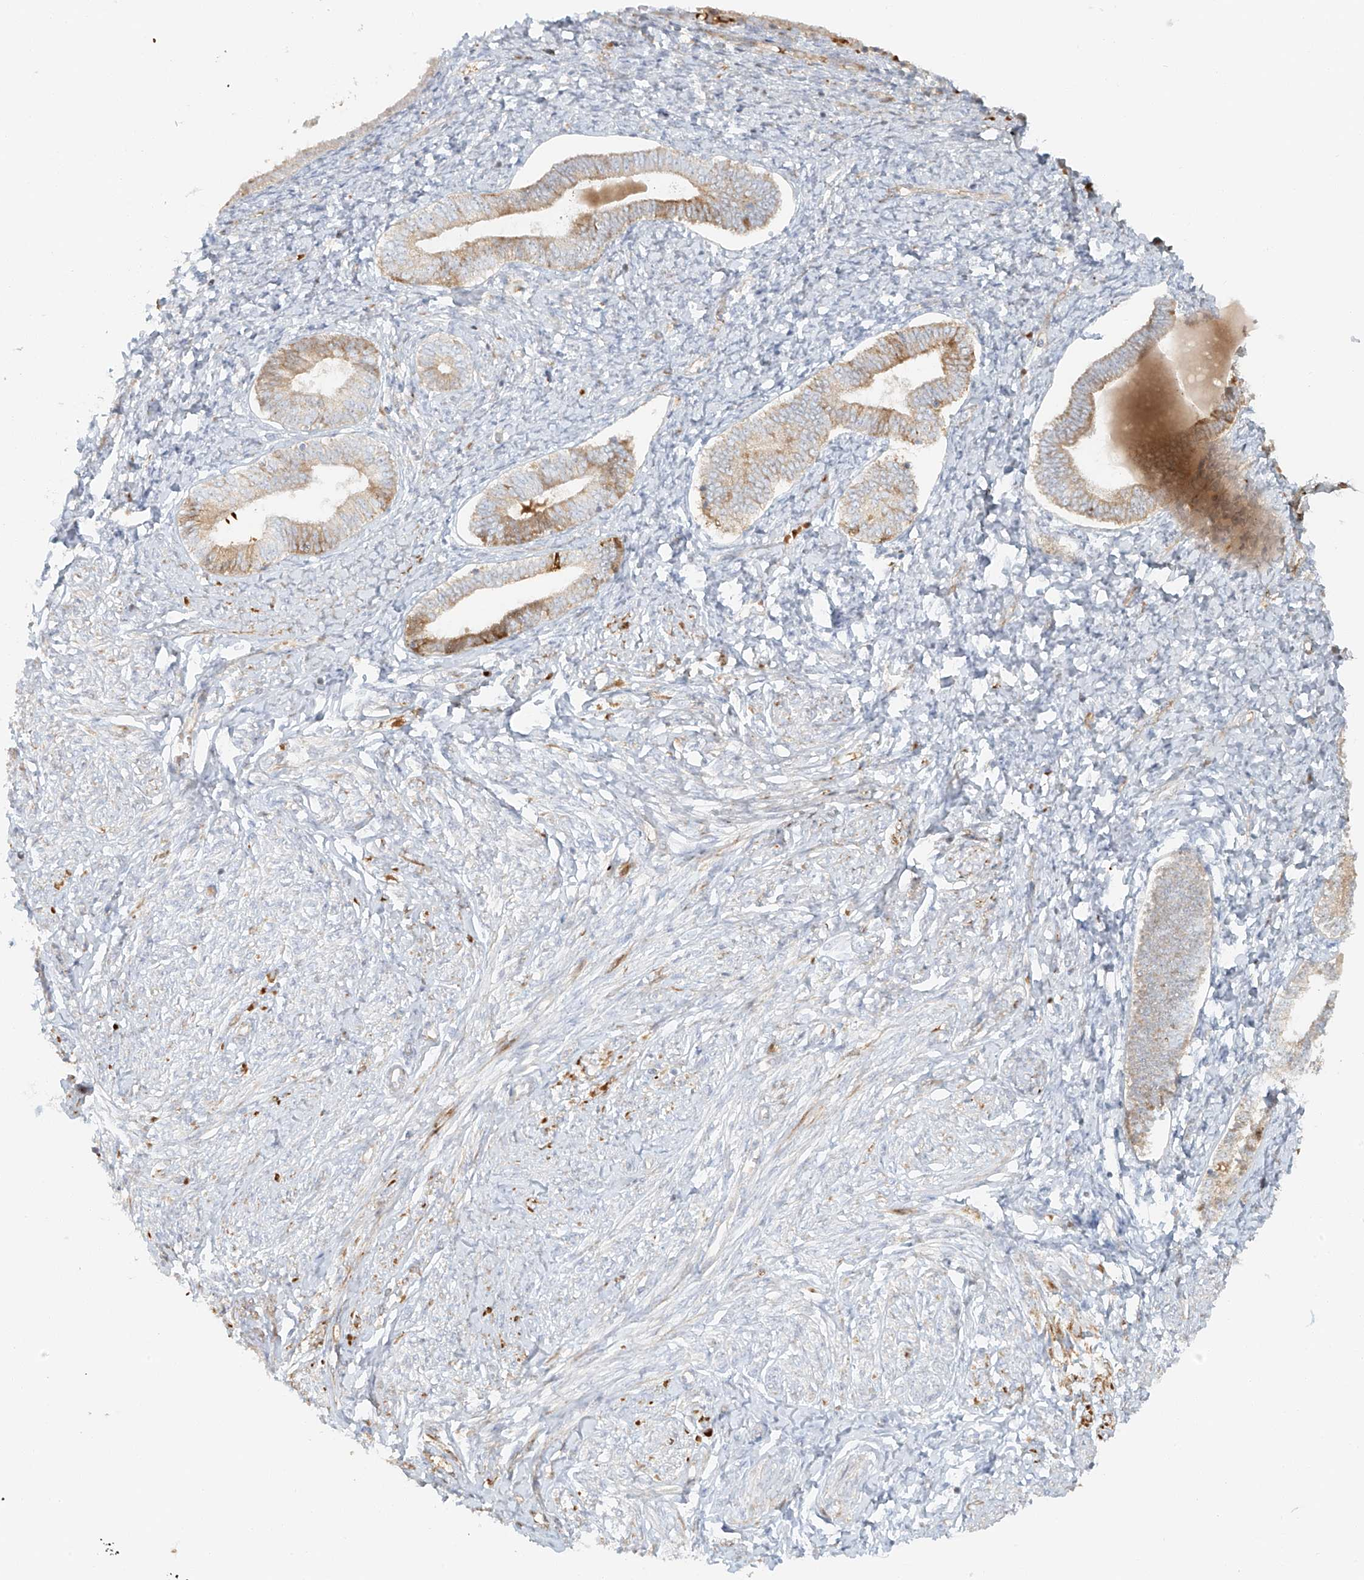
{"staining": {"intensity": "weak", "quantity": "25%-75%", "location": "cytoplasmic/membranous"}, "tissue": "endometrium", "cell_type": "Cells in endometrial stroma", "image_type": "normal", "snomed": [{"axis": "morphology", "description": "Normal tissue, NOS"}, {"axis": "topography", "description": "Endometrium"}], "caption": "Immunohistochemistry (DAB (3,3'-diaminobenzidine)) staining of unremarkable human endometrium shows weak cytoplasmic/membranous protein positivity in about 25%-75% of cells in endometrial stroma.", "gene": "MIPEP", "patient": {"sex": "female", "age": 72}}